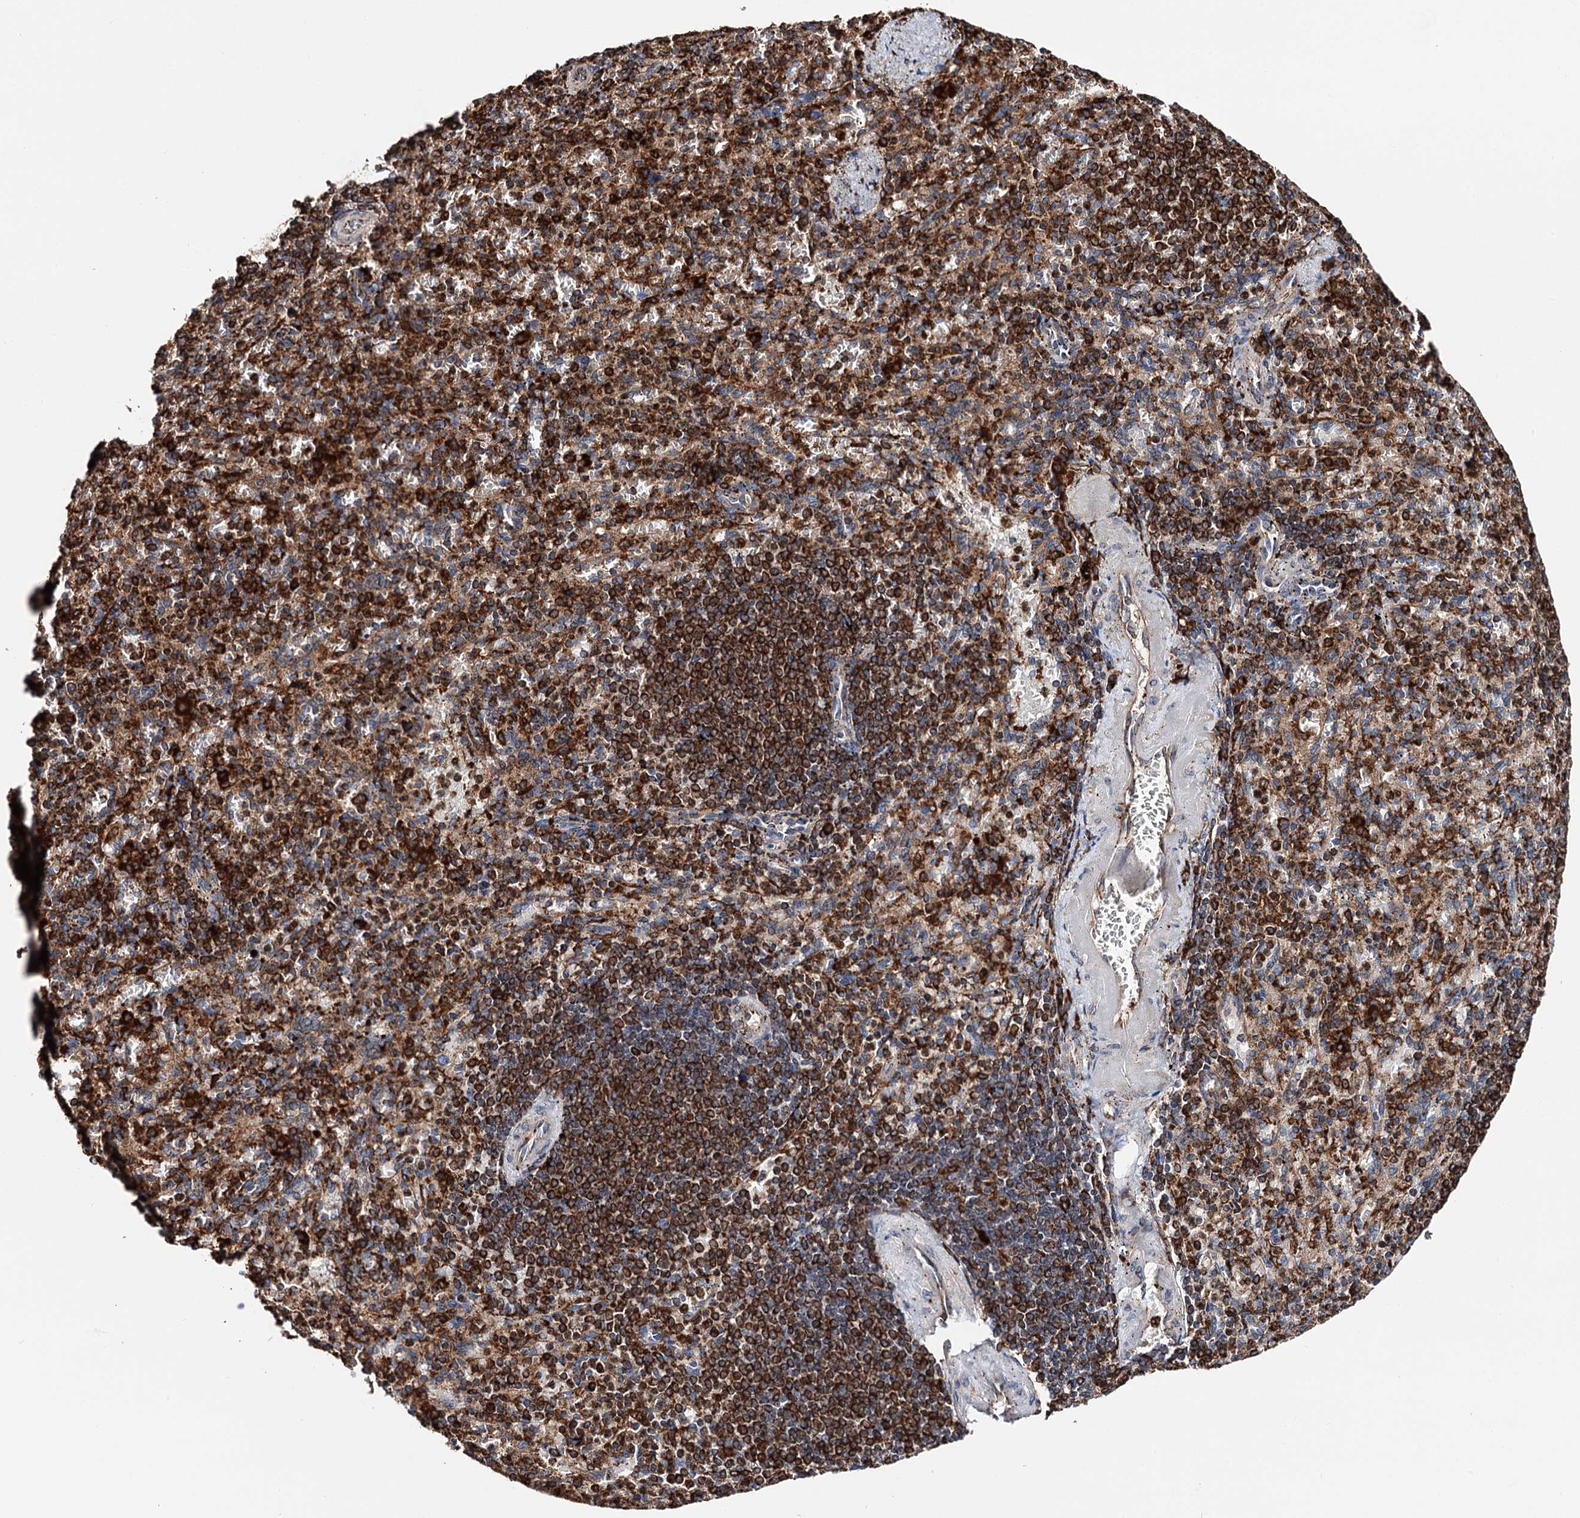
{"staining": {"intensity": "strong", "quantity": ">75%", "location": "cytoplasmic/membranous"}, "tissue": "spleen", "cell_type": "Cells in red pulp", "image_type": "normal", "snomed": [{"axis": "morphology", "description": "Normal tissue, NOS"}, {"axis": "topography", "description": "Spleen"}], "caption": "Brown immunohistochemical staining in normal spleen exhibits strong cytoplasmic/membranous expression in about >75% of cells in red pulp.", "gene": "ERP29", "patient": {"sex": "female", "age": 74}}